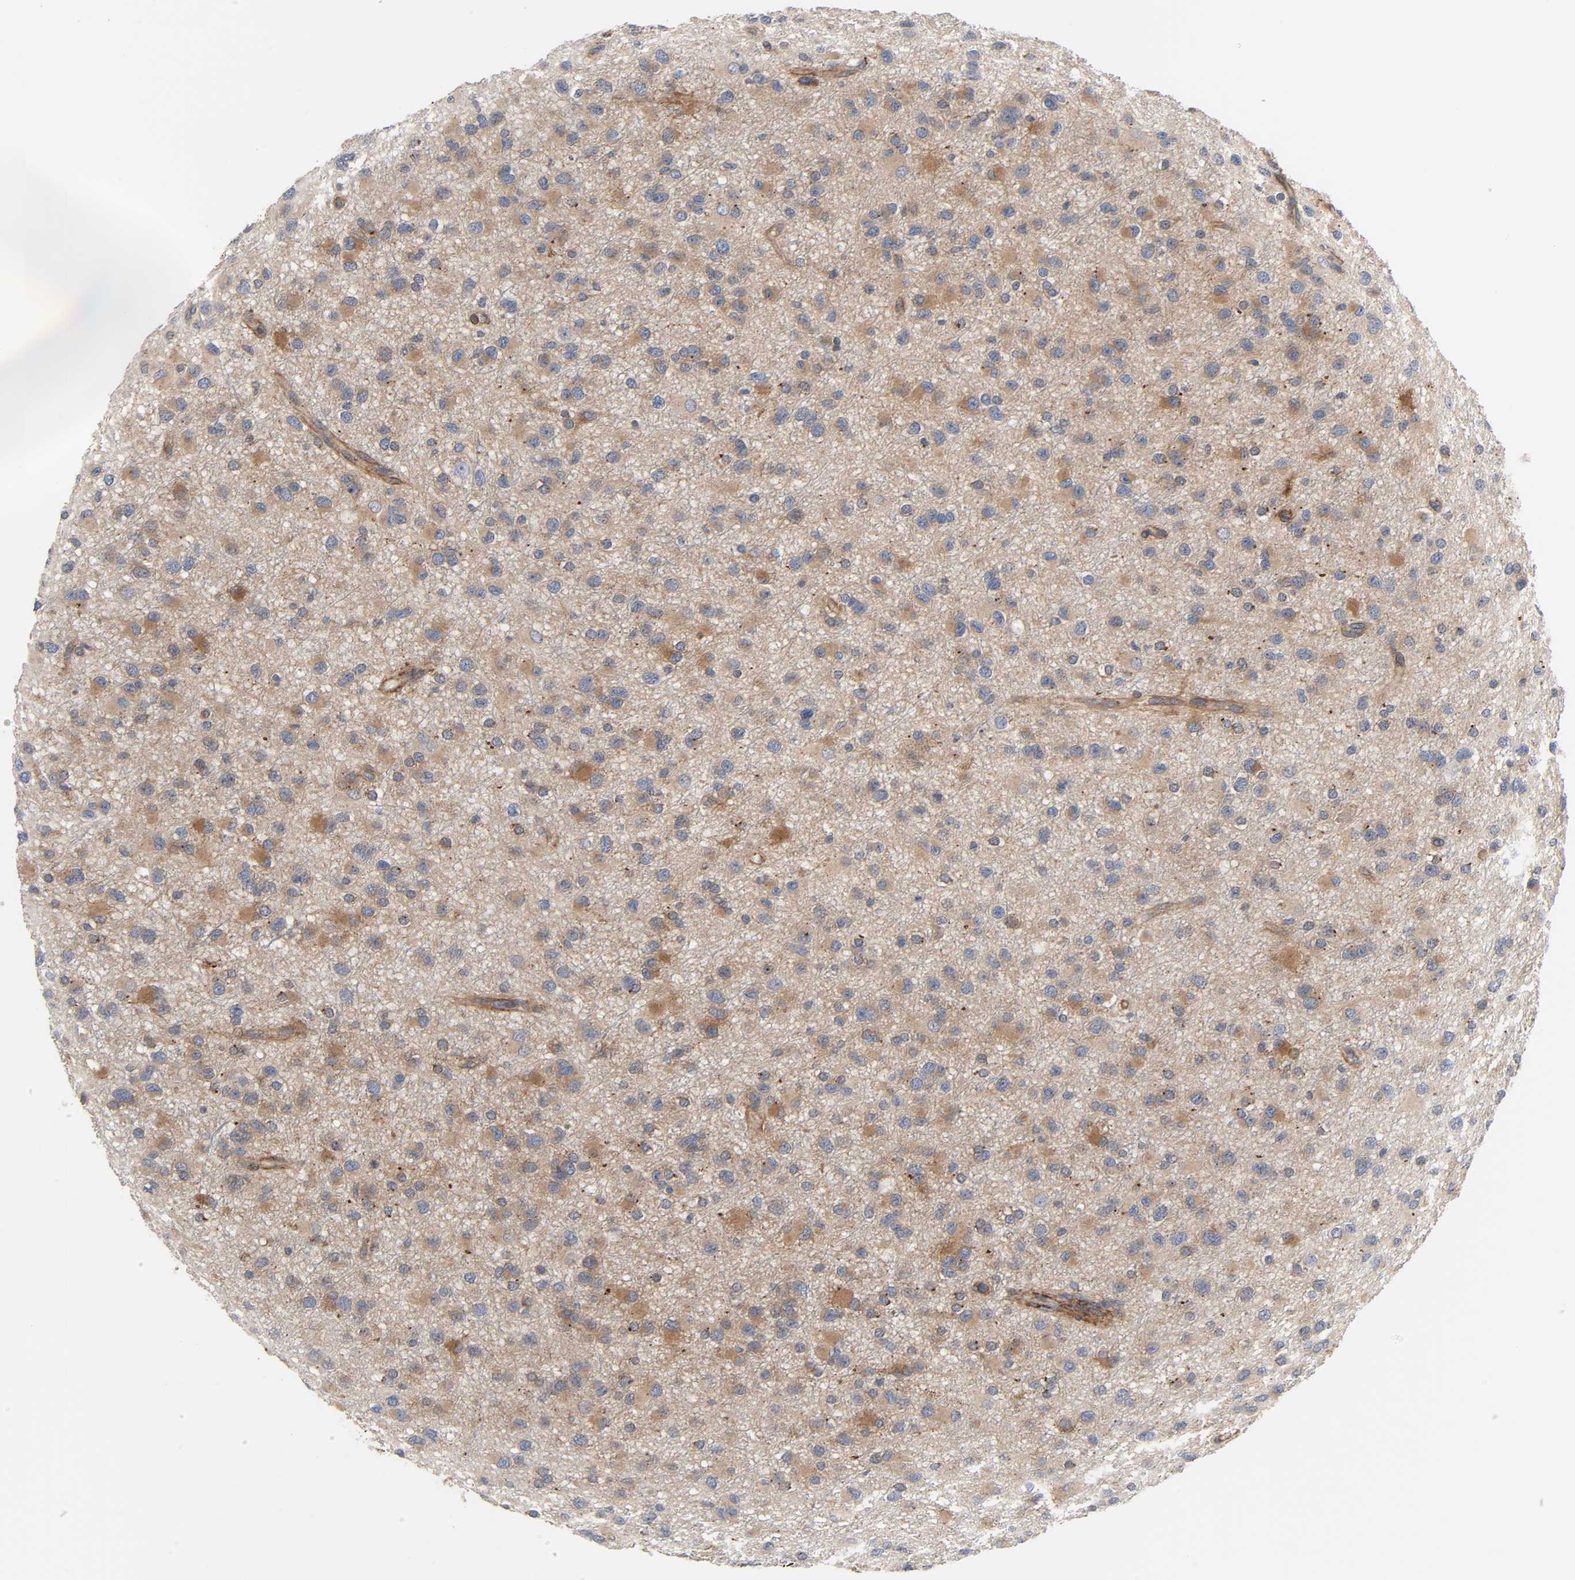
{"staining": {"intensity": "weak", "quantity": "25%-75%", "location": "cytoplasmic/membranous"}, "tissue": "glioma", "cell_type": "Tumor cells", "image_type": "cancer", "snomed": [{"axis": "morphology", "description": "Glioma, malignant, Low grade"}, {"axis": "topography", "description": "Brain"}], "caption": "This is an image of immunohistochemistry staining of glioma, which shows weak positivity in the cytoplasmic/membranous of tumor cells.", "gene": "ARHGAP1", "patient": {"sex": "male", "age": 42}}